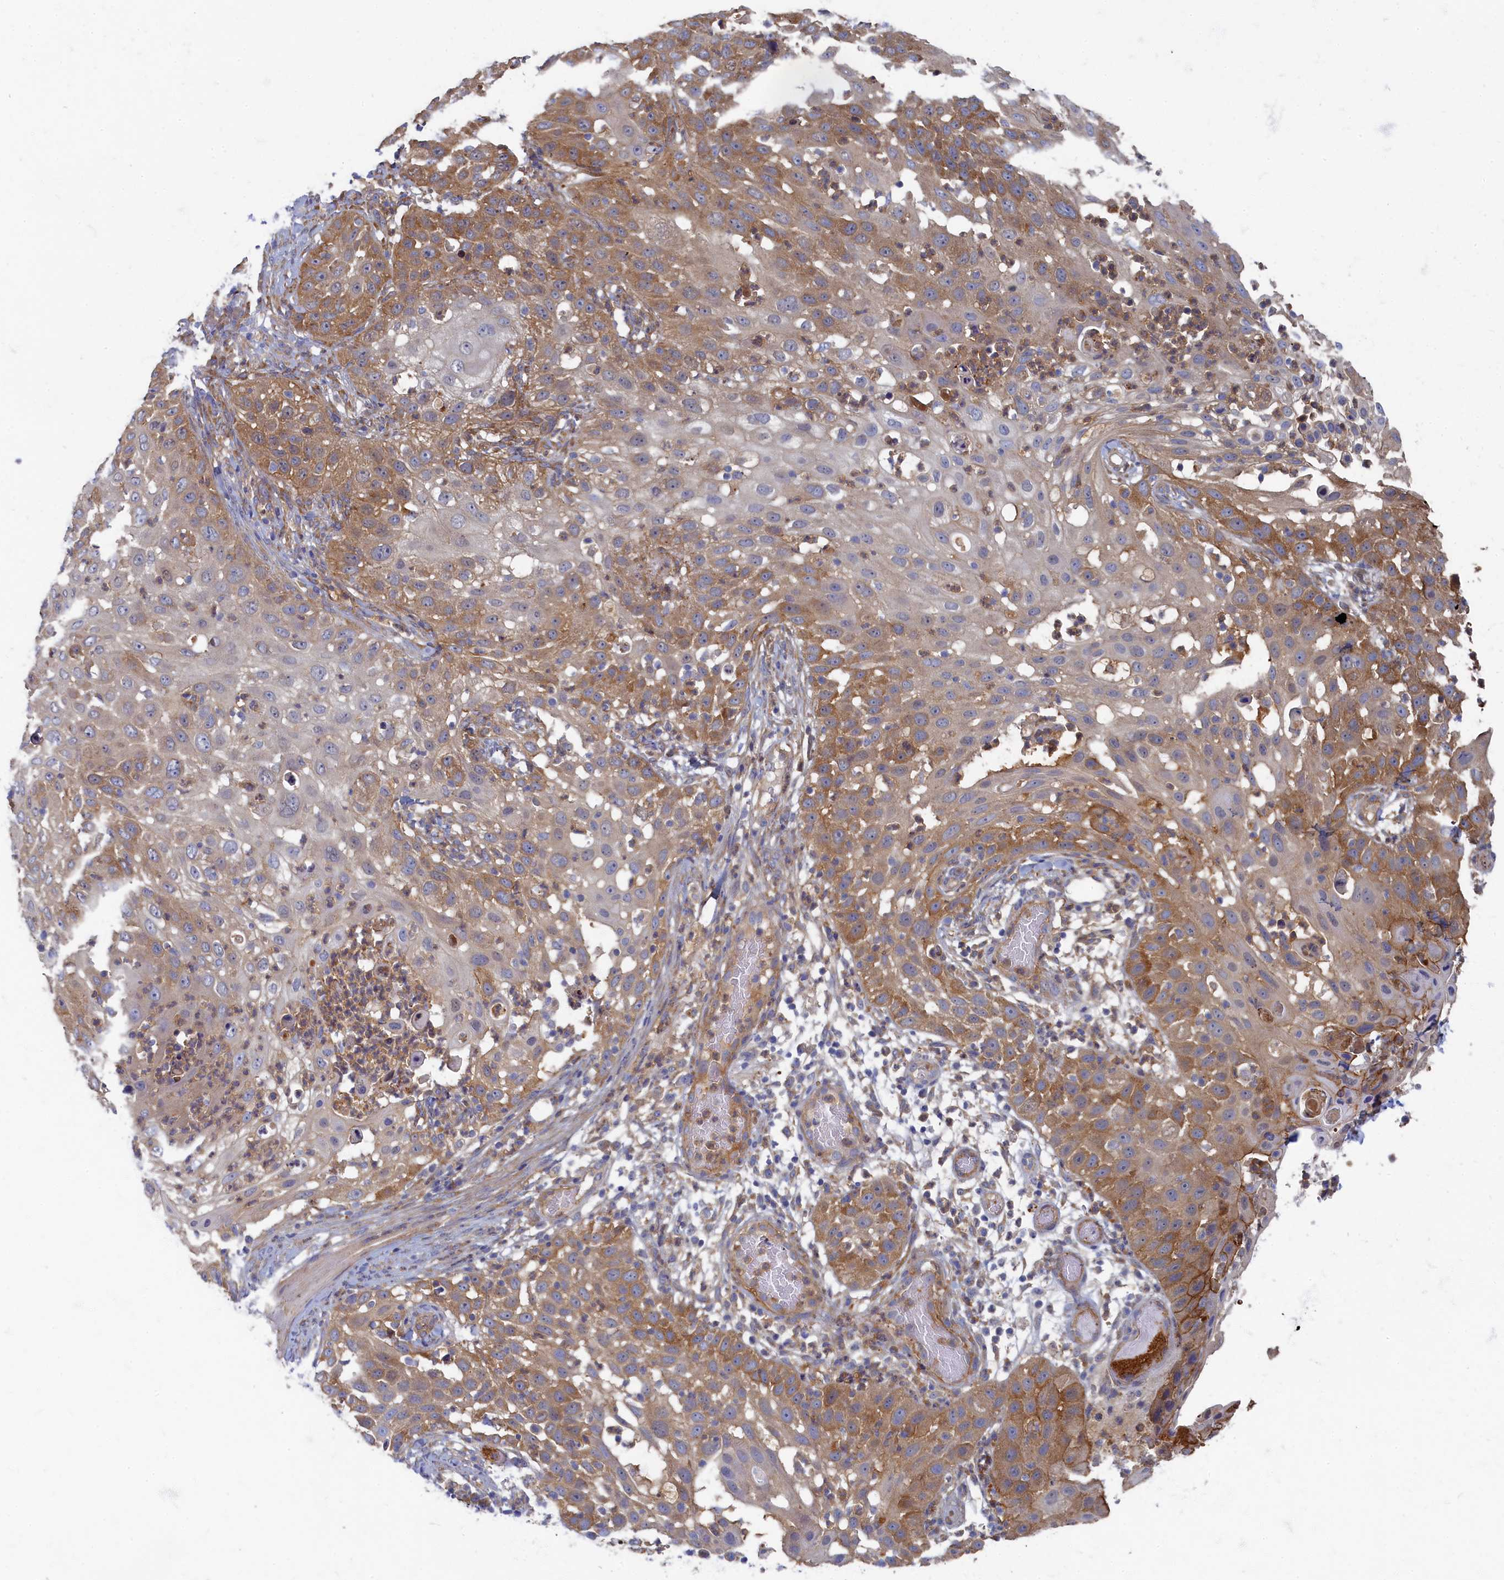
{"staining": {"intensity": "moderate", "quantity": "25%-75%", "location": "cytoplasmic/membranous"}, "tissue": "skin cancer", "cell_type": "Tumor cells", "image_type": "cancer", "snomed": [{"axis": "morphology", "description": "Squamous cell carcinoma, NOS"}, {"axis": "topography", "description": "Skin"}], "caption": "Immunohistochemistry photomicrograph of human skin cancer stained for a protein (brown), which demonstrates medium levels of moderate cytoplasmic/membranous expression in approximately 25%-75% of tumor cells.", "gene": "PSMG2", "patient": {"sex": "female", "age": 44}}